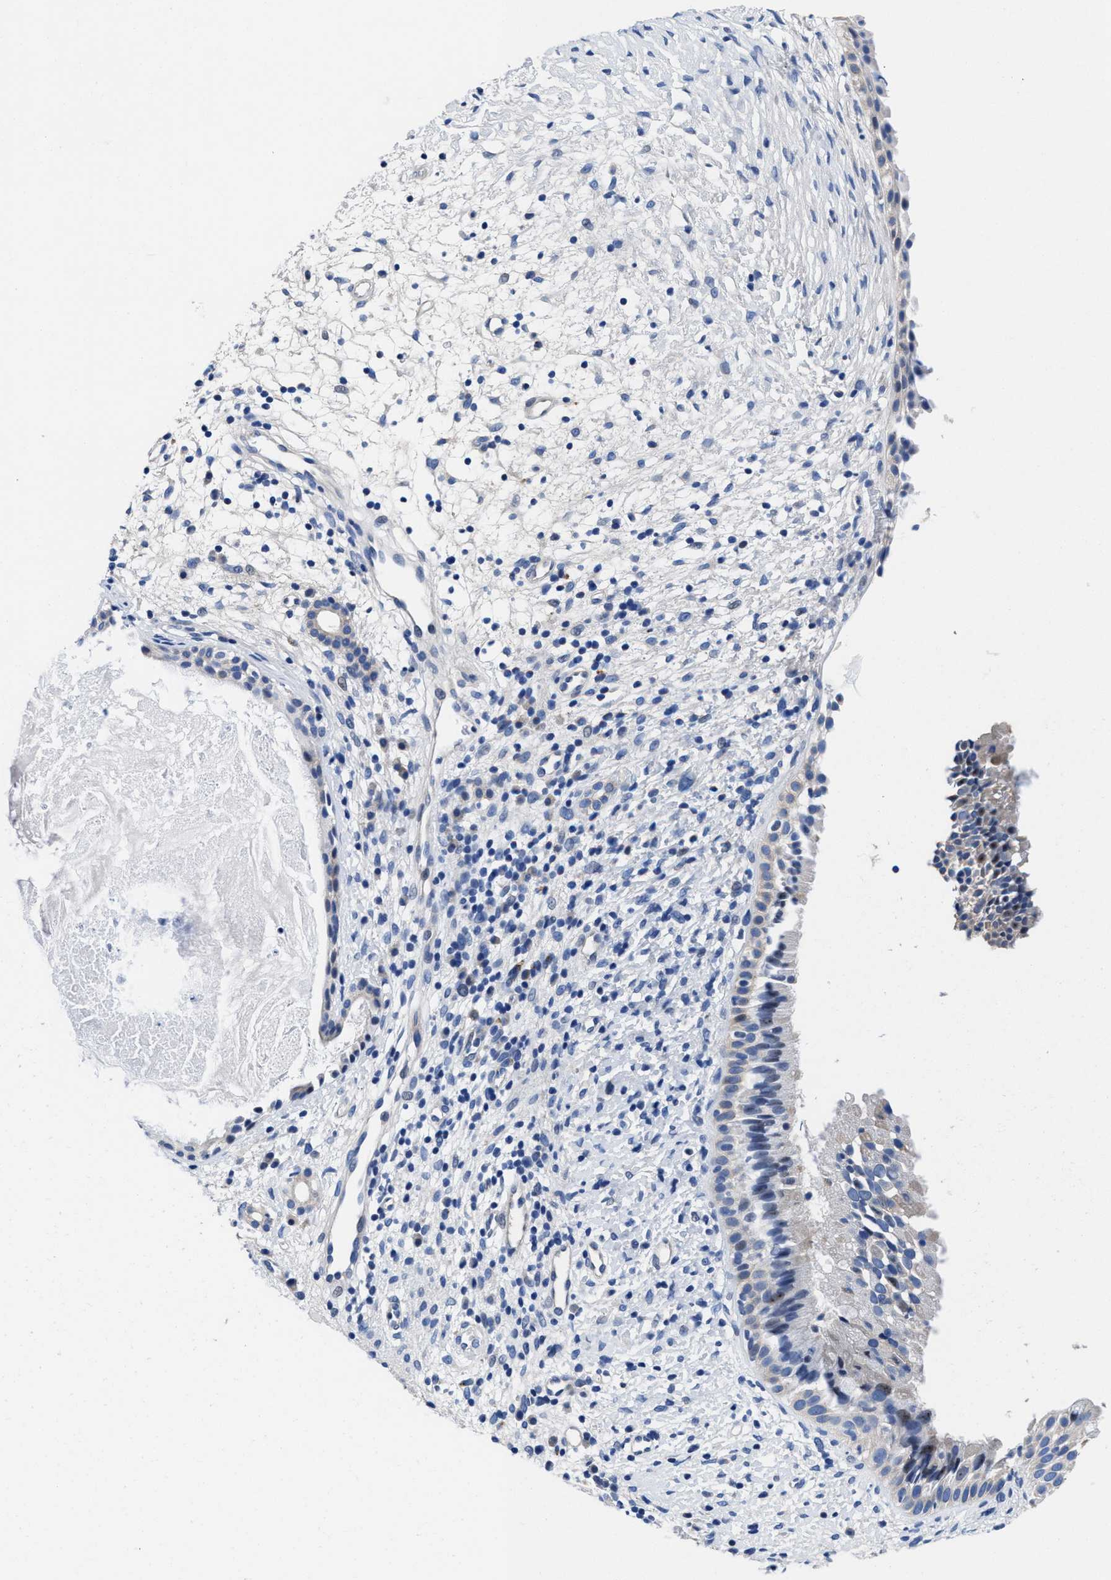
{"staining": {"intensity": "negative", "quantity": "none", "location": "none"}, "tissue": "nasopharynx", "cell_type": "Respiratory epithelial cells", "image_type": "normal", "snomed": [{"axis": "morphology", "description": "Normal tissue, NOS"}, {"axis": "topography", "description": "Nasopharynx"}], "caption": "Respiratory epithelial cells show no significant expression in normal nasopharynx. (Brightfield microscopy of DAB (3,3'-diaminobenzidine) IHC at high magnification).", "gene": "DHRS13", "patient": {"sex": "male", "age": 22}}